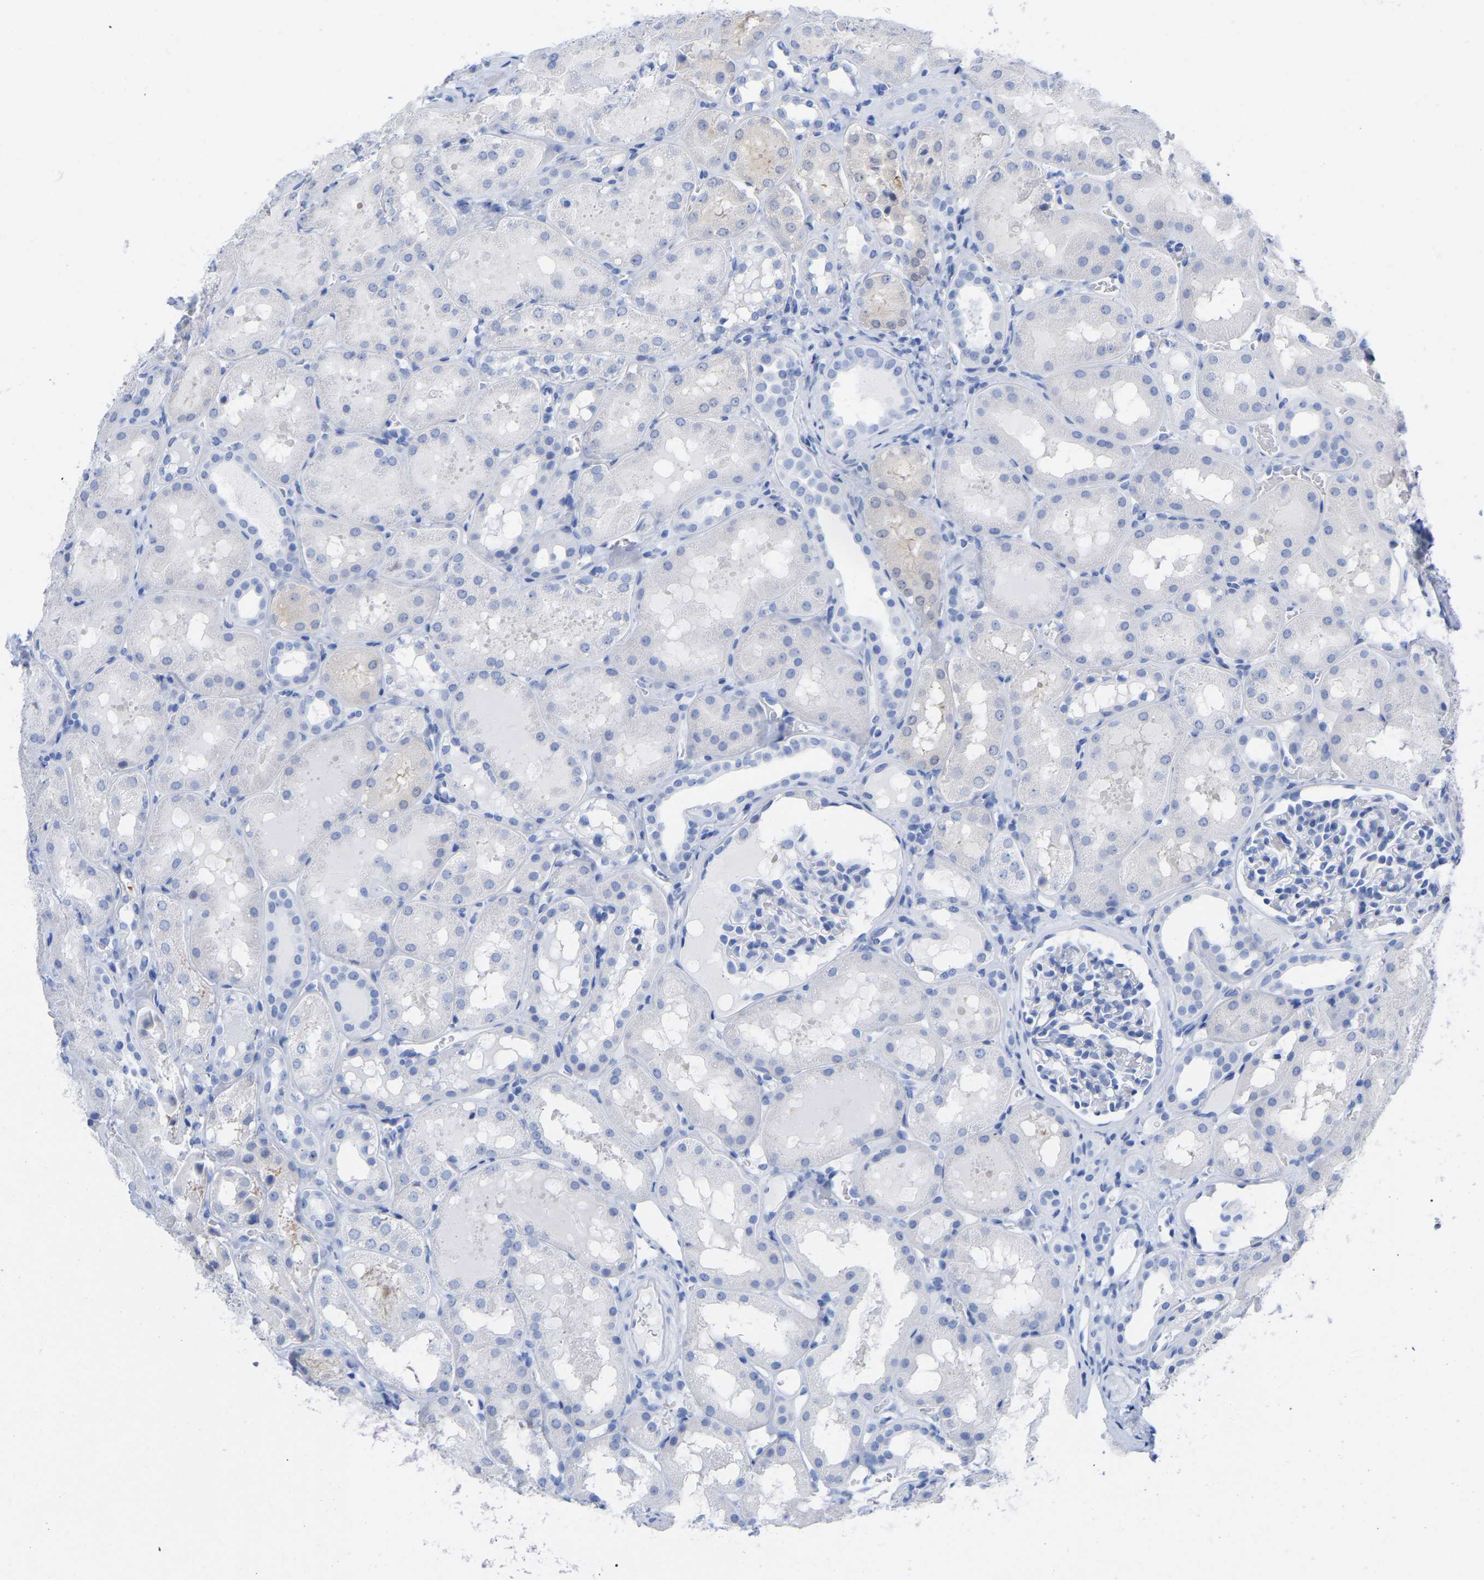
{"staining": {"intensity": "negative", "quantity": "none", "location": "none"}, "tissue": "kidney", "cell_type": "Cells in glomeruli", "image_type": "normal", "snomed": [{"axis": "morphology", "description": "Normal tissue, NOS"}, {"axis": "topography", "description": "Kidney"}, {"axis": "topography", "description": "Urinary bladder"}], "caption": "The IHC photomicrograph has no significant staining in cells in glomeruli of kidney. Brightfield microscopy of IHC stained with DAB (3,3'-diaminobenzidine) (brown) and hematoxylin (blue), captured at high magnification.", "gene": "HAPLN1", "patient": {"sex": "male", "age": 16}}